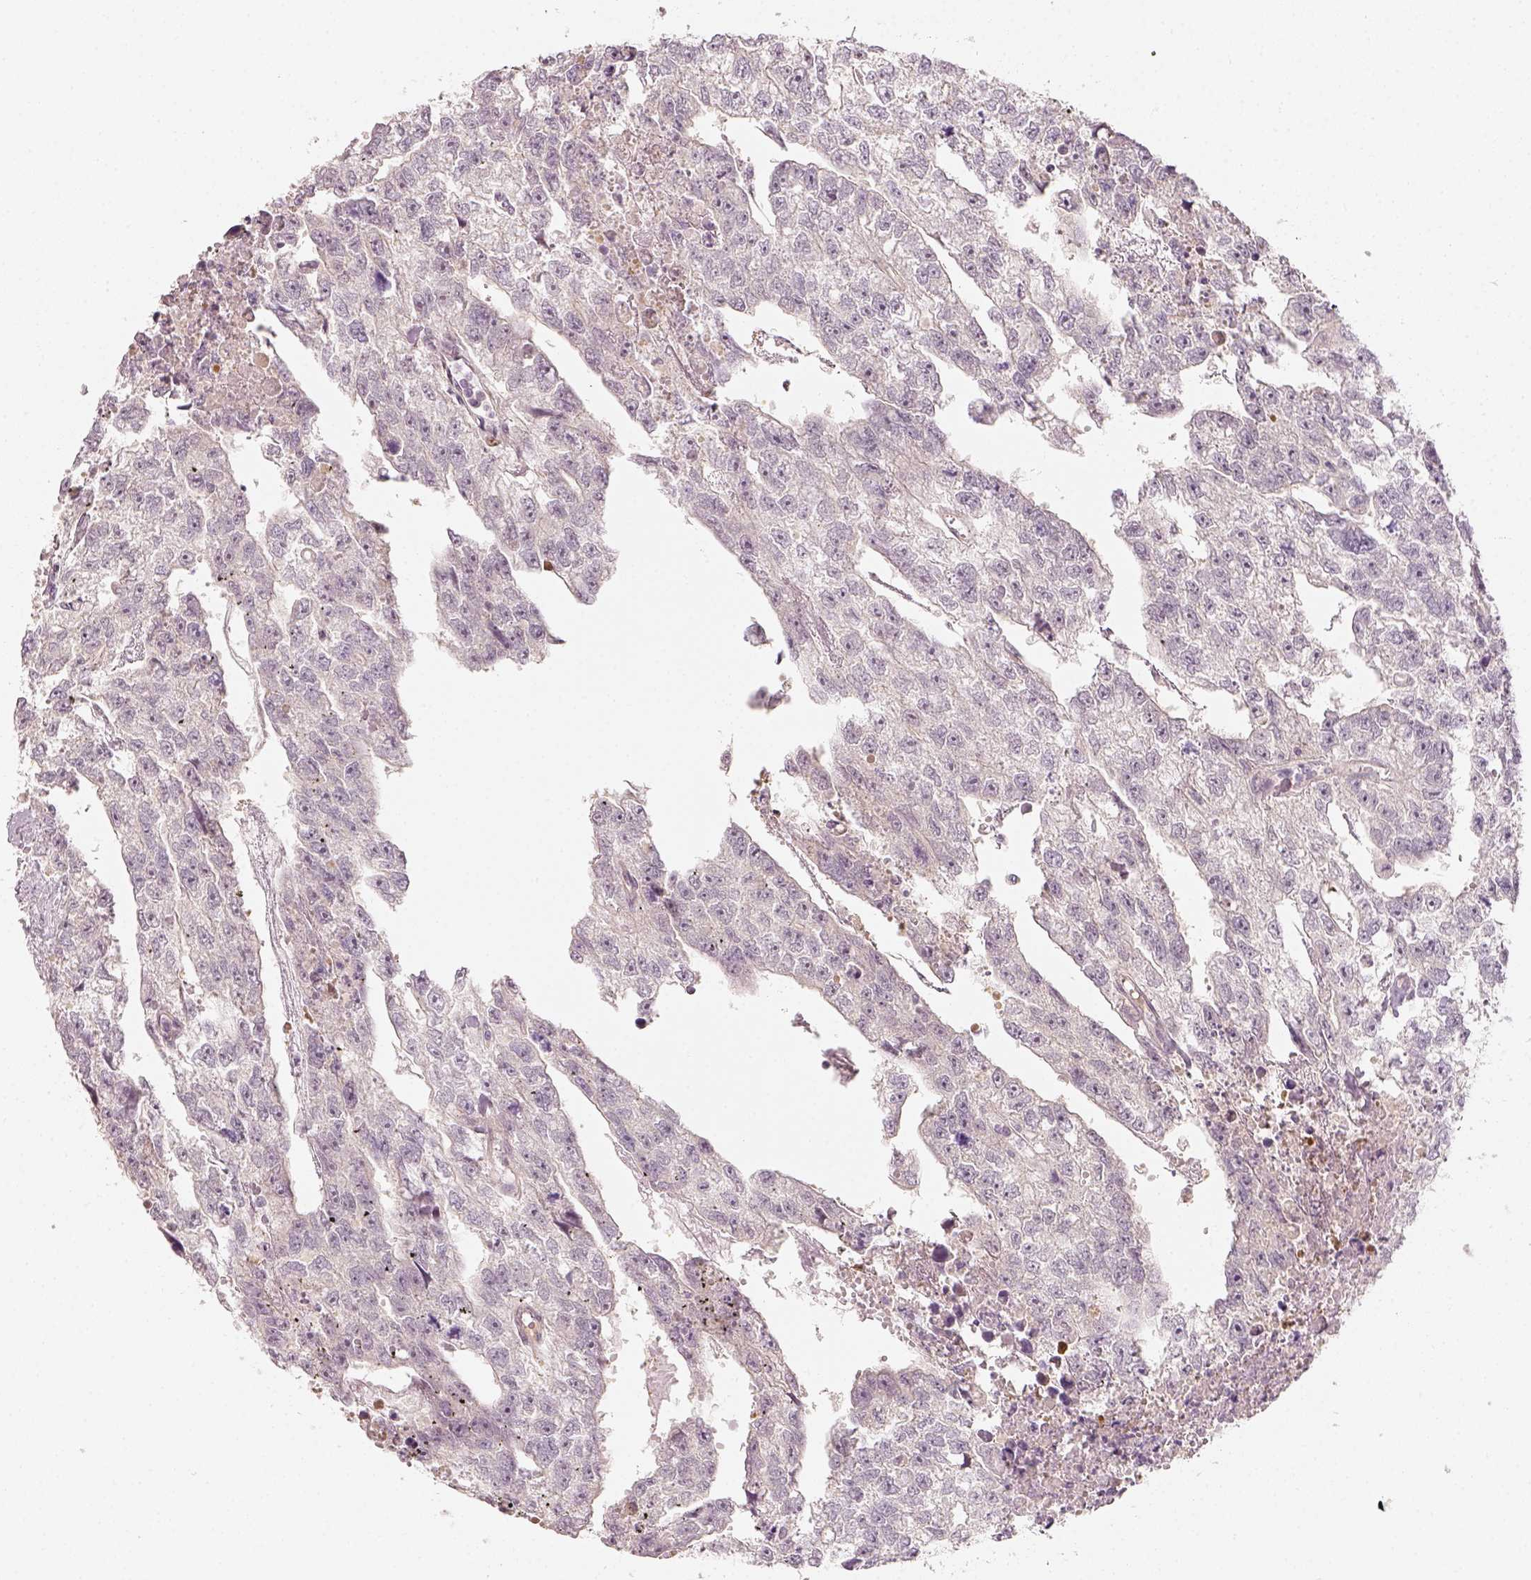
{"staining": {"intensity": "negative", "quantity": "none", "location": "none"}, "tissue": "testis cancer", "cell_type": "Tumor cells", "image_type": "cancer", "snomed": [{"axis": "morphology", "description": "Carcinoma, Embryonal, NOS"}, {"axis": "morphology", "description": "Teratoma, malignant, NOS"}, {"axis": "topography", "description": "Testis"}], "caption": "This is an immunohistochemistry micrograph of human embryonal carcinoma (testis). There is no expression in tumor cells.", "gene": "EAF2", "patient": {"sex": "male", "age": 44}}